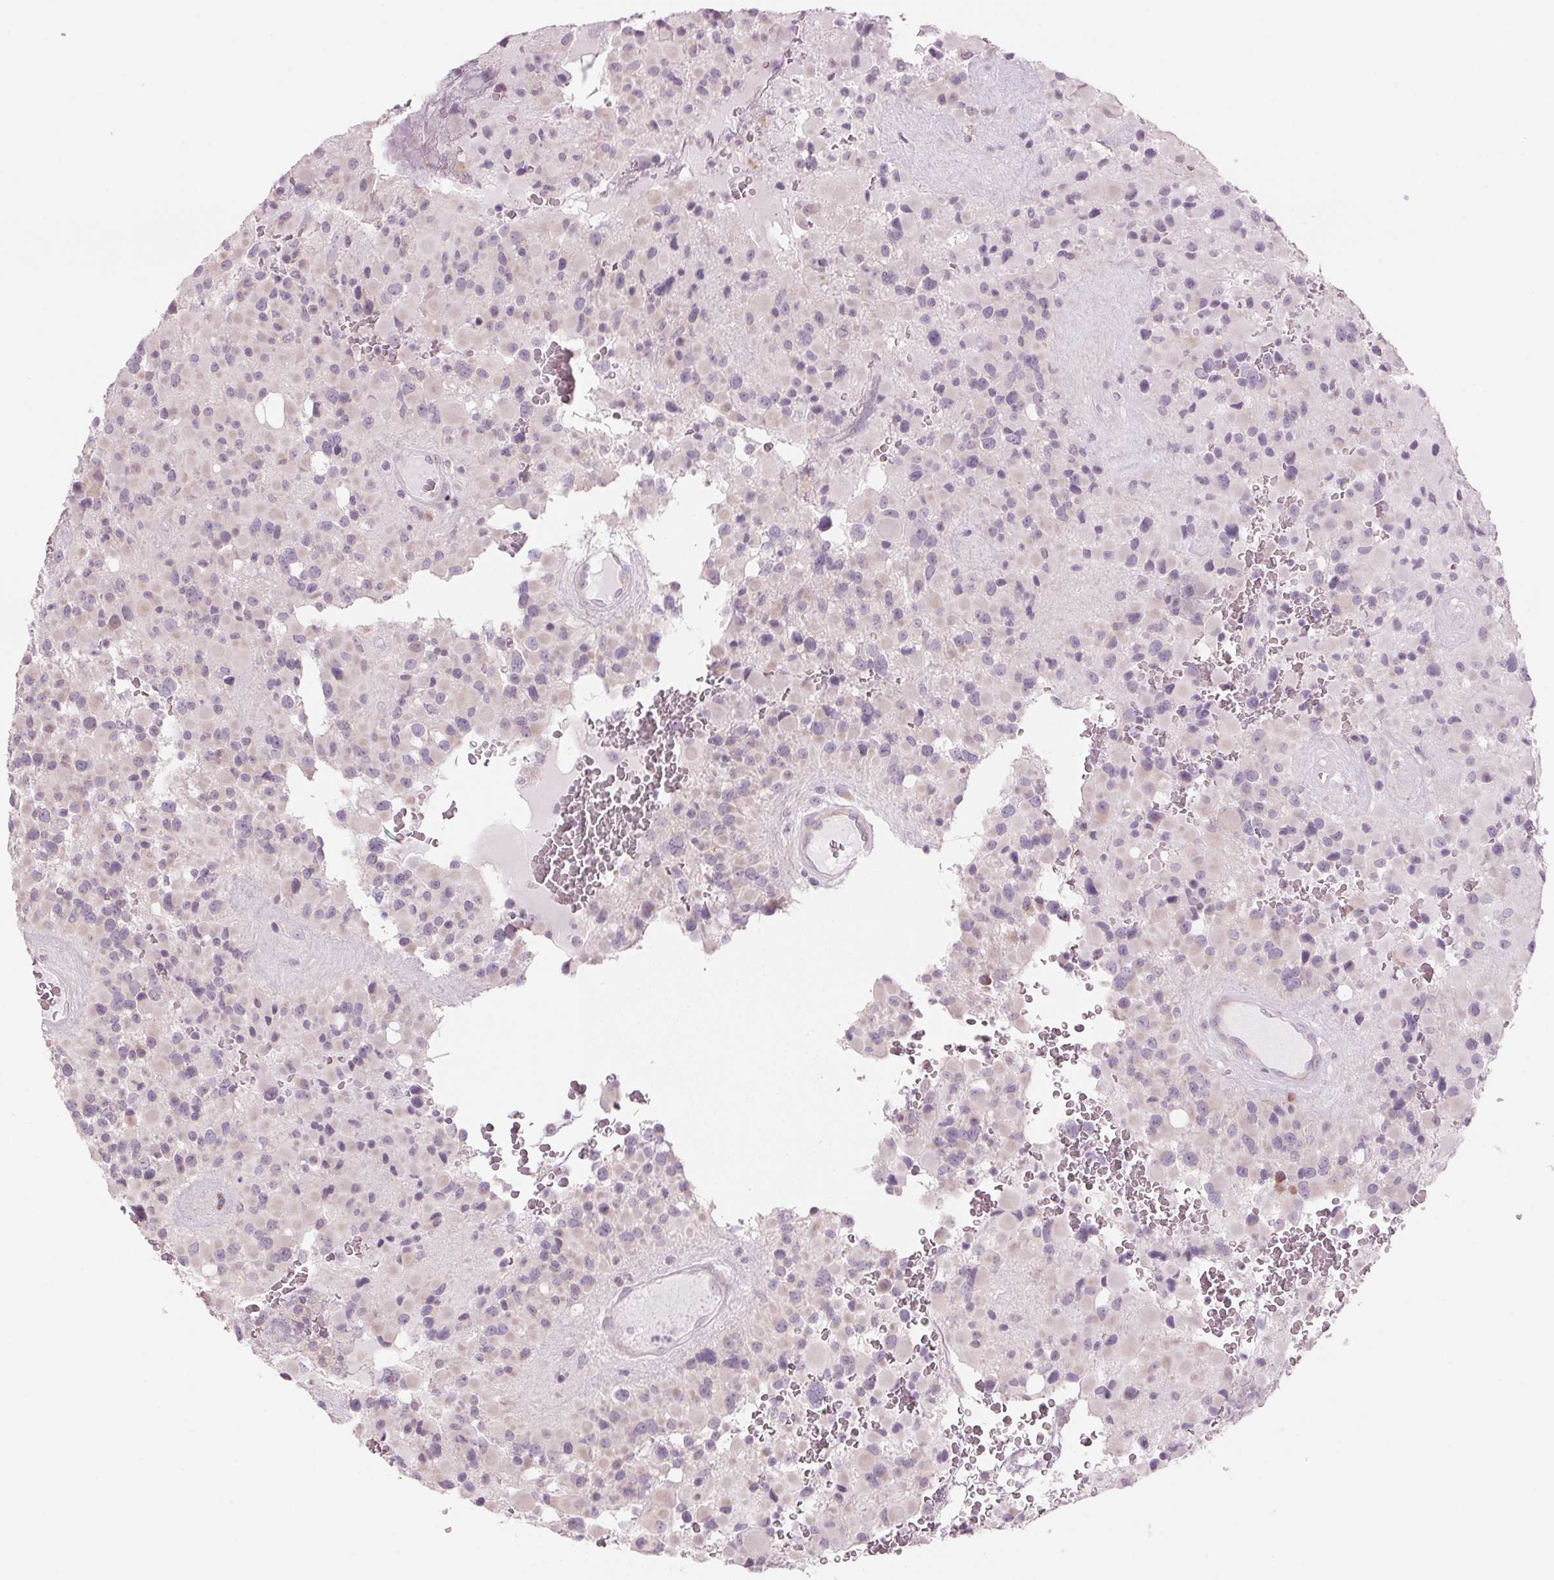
{"staining": {"intensity": "negative", "quantity": "none", "location": "none"}, "tissue": "glioma", "cell_type": "Tumor cells", "image_type": "cancer", "snomed": [{"axis": "morphology", "description": "Glioma, malignant, High grade"}, {"axis": "topography", "description": "Brain"}], "caption": "DAB immunohistochemical staining of glioma shows no significant expression in tumor cells.", "gene": "GNMT", "patient": {"sex": "female", "age": 40}}